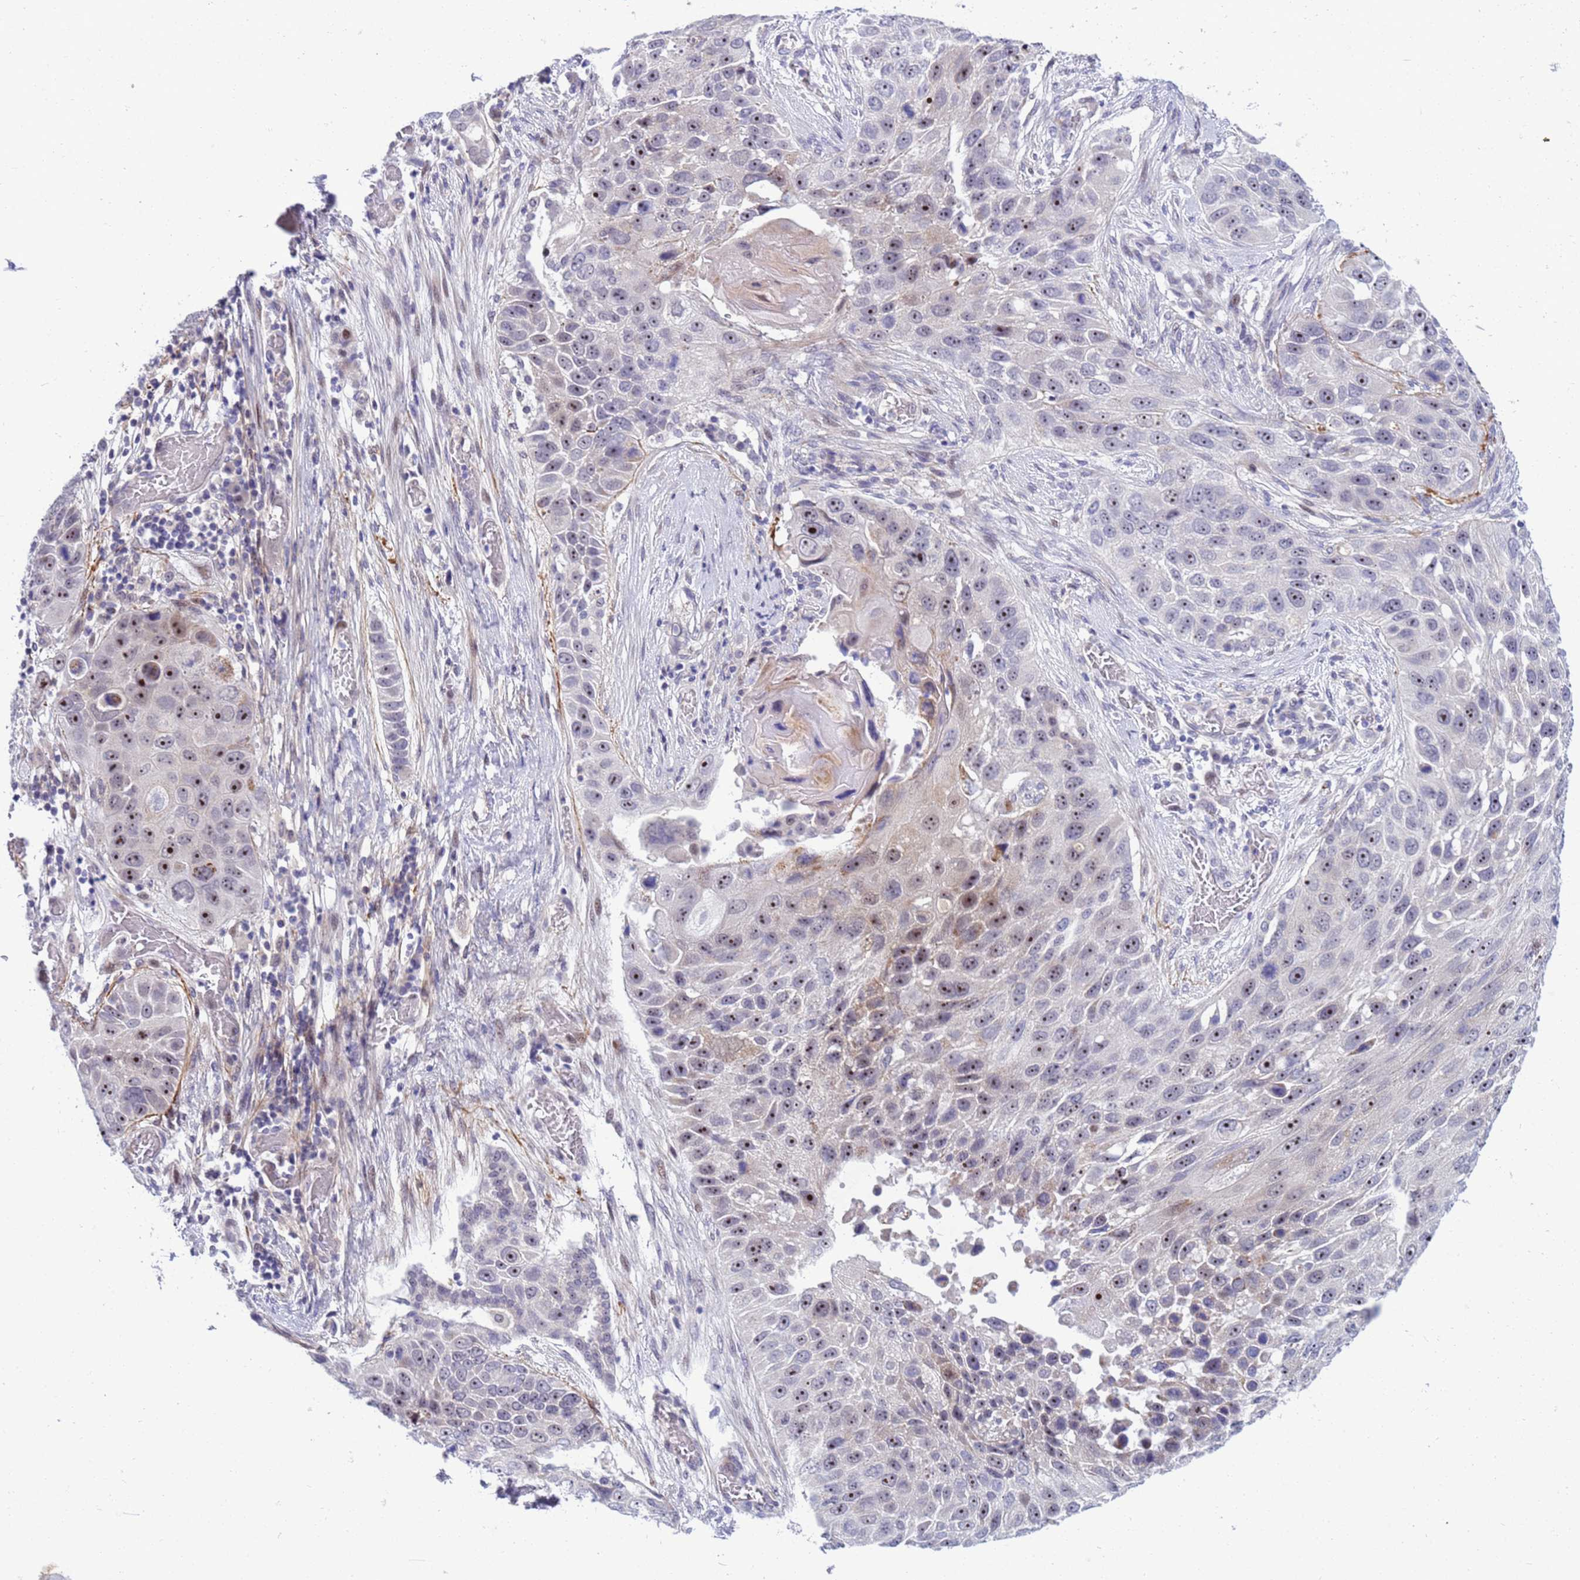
{"staining": {"intensity": "weak", "quantity": "<25%", "location": "cytoplasmic/membranous,nuclear"}, "tissue": "lung cancer", "cell_type": "Tumor cells", "image_type": "cancer", "snomed": [{"axis": "morphology", "description": "Adenocarcinoma, NOS"}, {"axis": "topography", "description": "Lung"}], "caption": "Human adenocarcinoma (lung) stained for a protein using immunohistochemistry exhibits no positivity in tumor cells.", "gene": "LRATD1", "patient": {"sex": "male", "age": 64}}